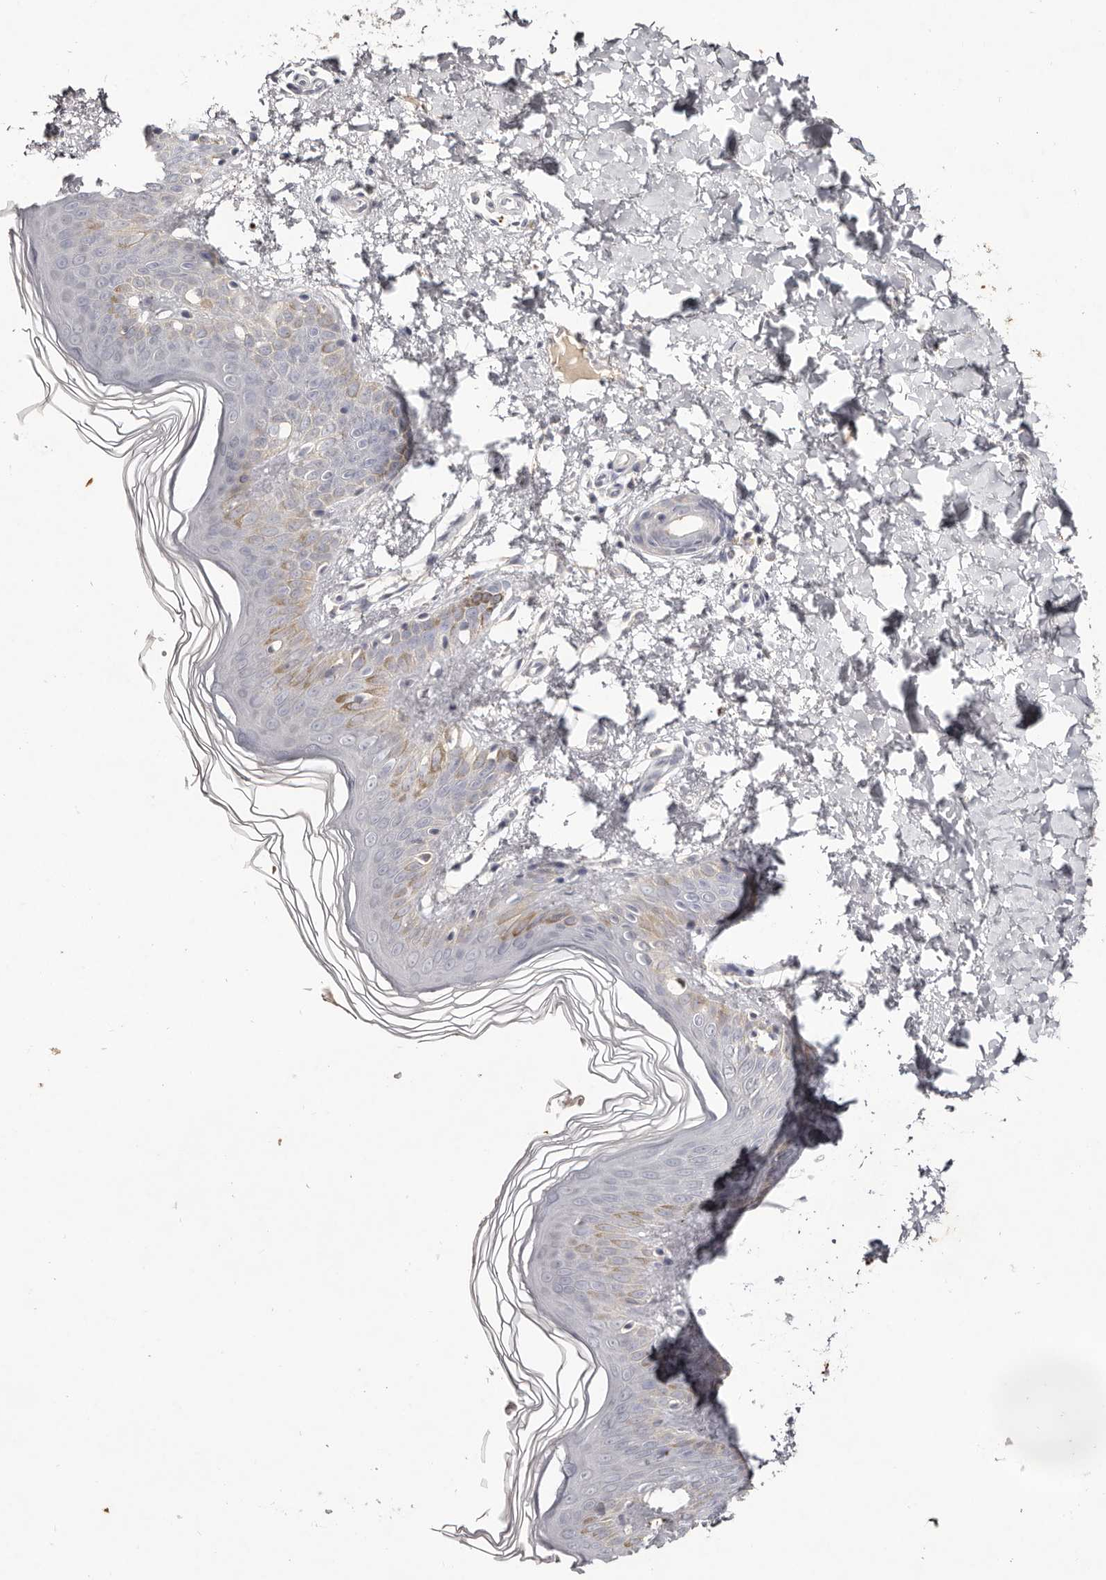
{"staining": {"intensity": "negative", "quantity": "none", "location": "none"}, "tissue": "skin", "cell_type": "Fibroblasts", "image_type": "normal", "snomed": [{"axis": "morphology", "description": "Normal tissue, NOS"}, {"axis": "morphology", "description": "Neoplasm, benign, NOS"}, {"axis": "topography", "description": "Skin"}, {"axis": "topography", "description": "Soft tissue"}], "caption": "The immunohistochemistry micrograph has no significant staining in fibroblasts of skin.", "gene": "SCUBE2", "patient": {"sex": "male", "age": 26}}